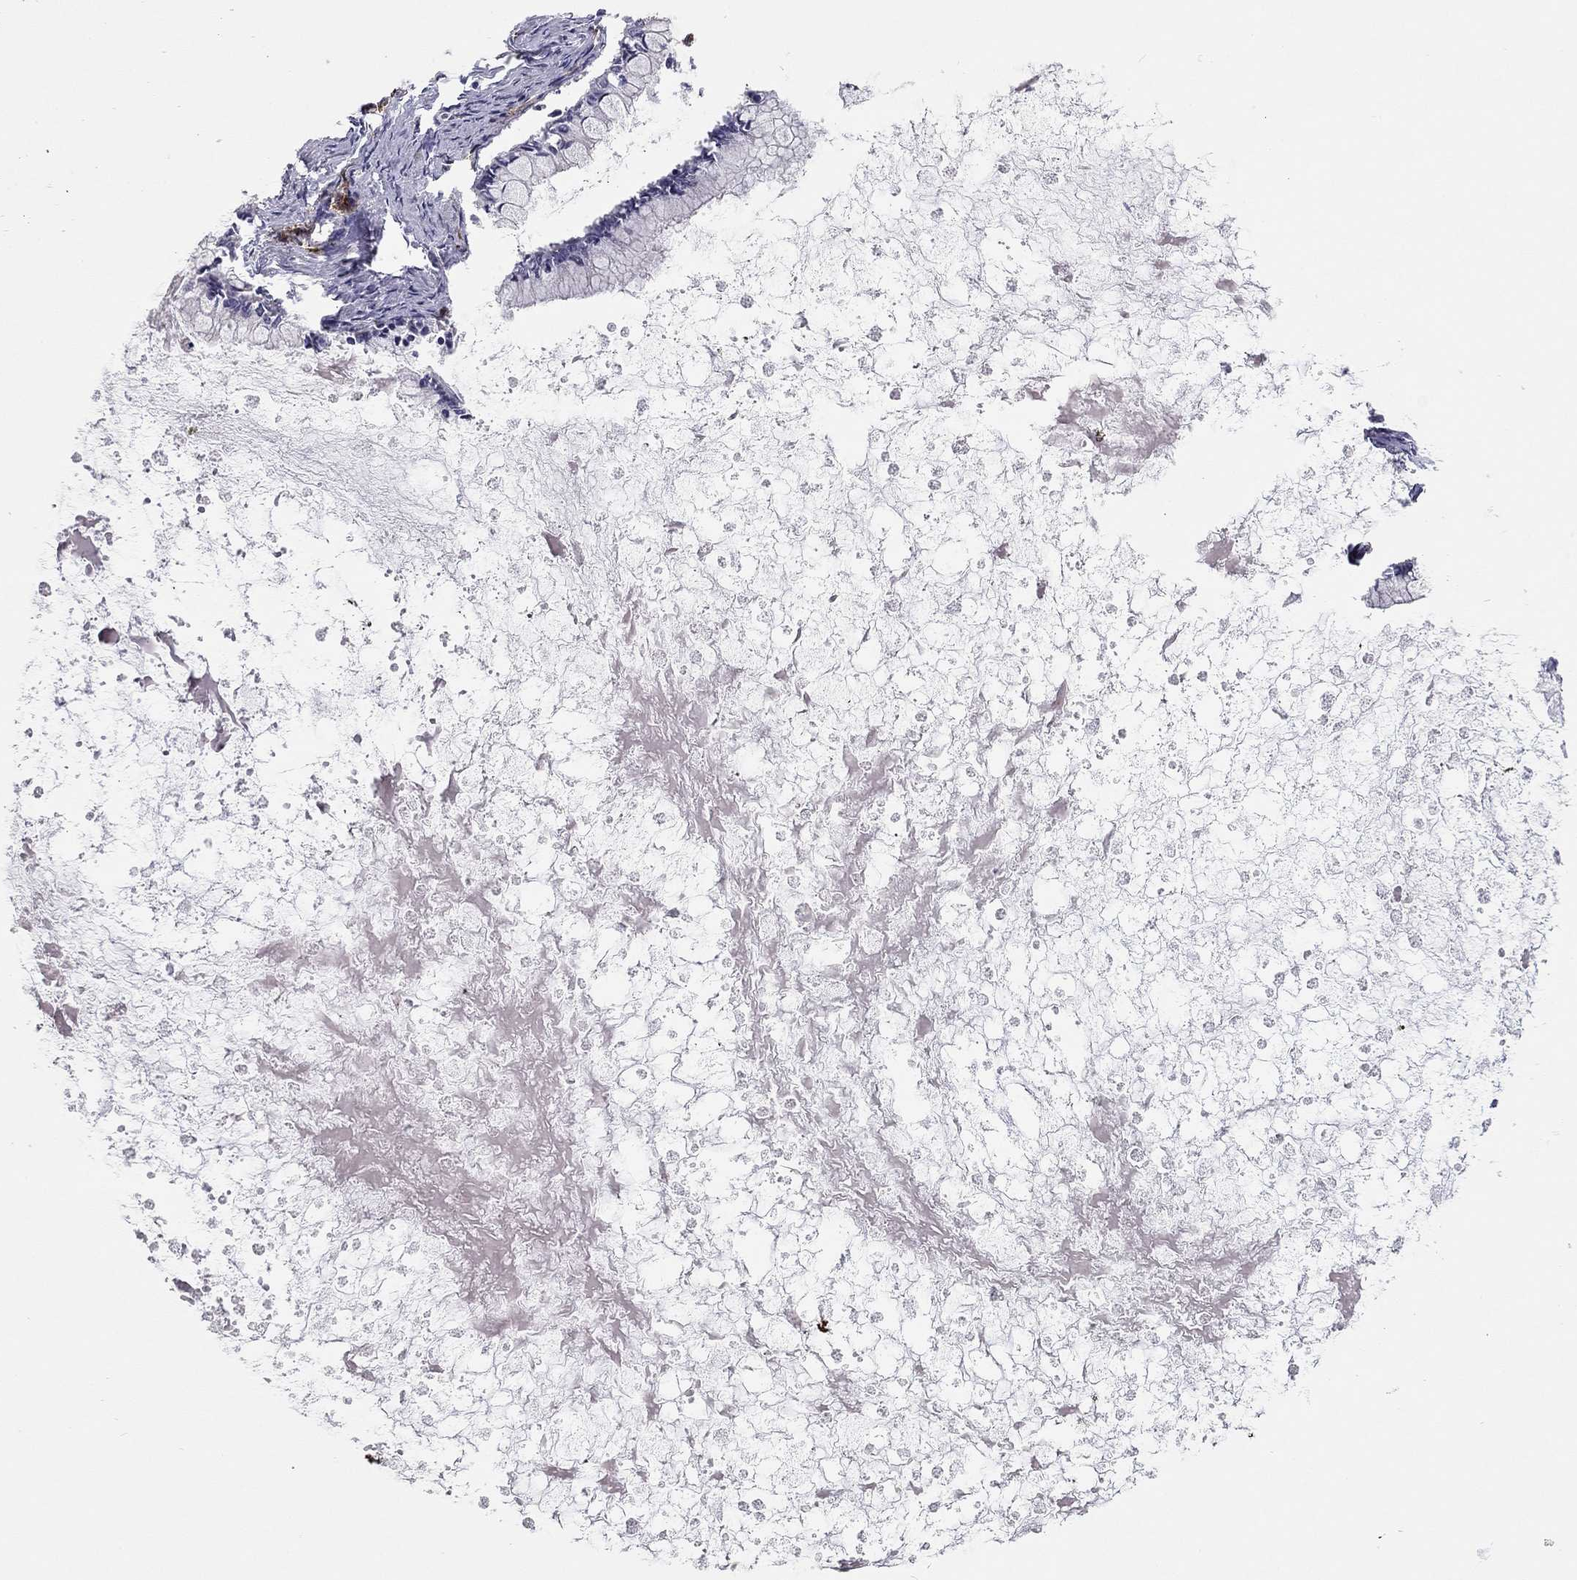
{"staining": {"intensity": "negative", "quantity": "none", "location": "none"}, "tissue": "ovarian cancer", "cell_type": "Tumor cells", "image_type": "cancer", "snomed": [{"axis": "morphology", "description": "Cystadenocarcinoma, mucinous, NOS"}, {"axis": "topography", "description": "Ovary"}], "caption": "Ovarian cancer was stained to show a protein in brown. There is no significant staining in tumor cells.", "gene": "SCARB1", "patient": {"sex": "female", "age": 67}}